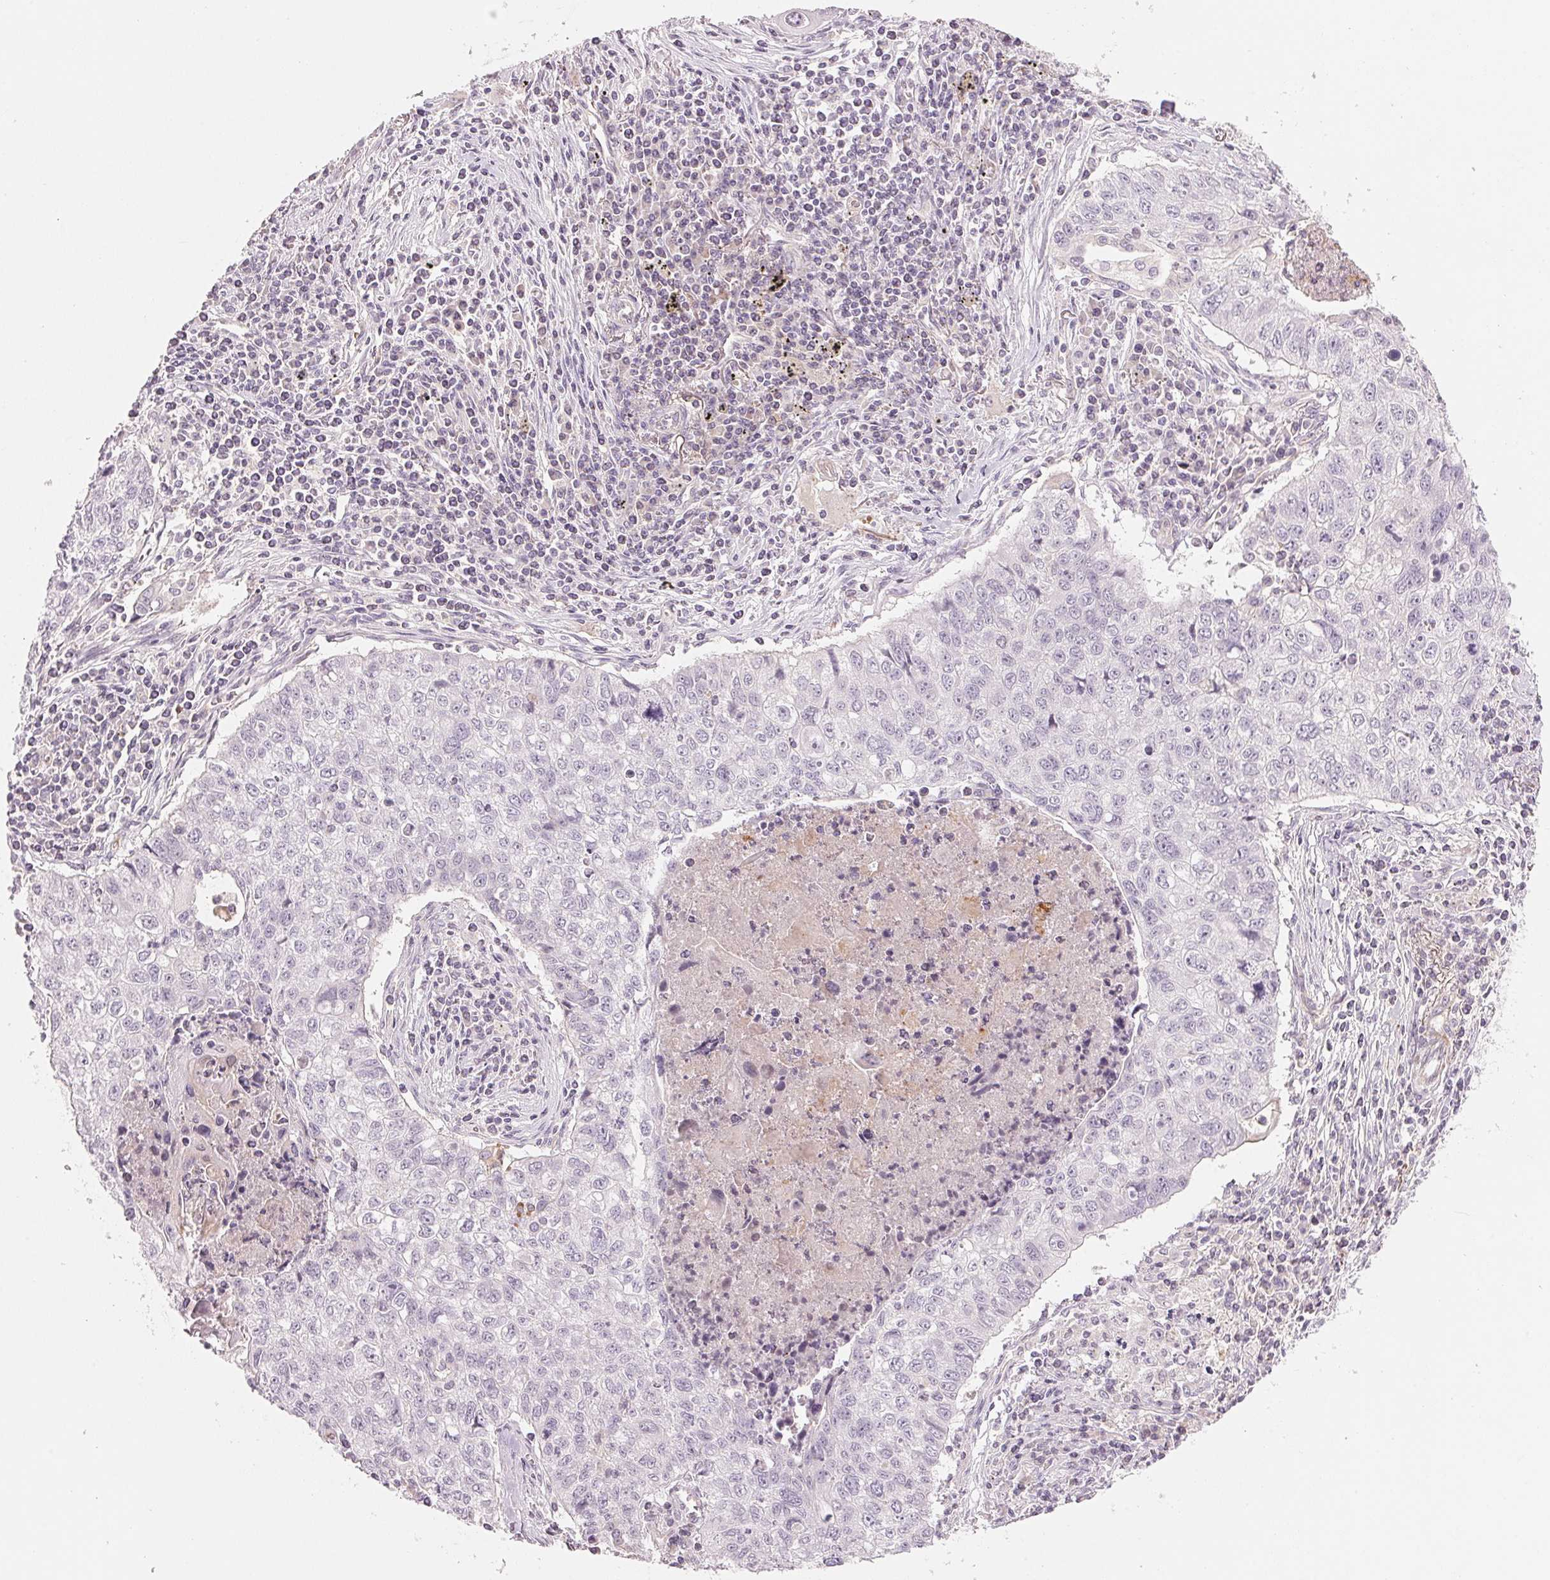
{"staining": {"intensity": "negative", "quantity": "none", "location": "none"}, "tissue": "lung cancer", "cell_type": "Tumor cells", "image_type": "cancer", "snomed": [{"axis": "morphology", "description": "Normal morphology"}, {"axis": "morphology", "description": "Aneuploidy"}, {"axis": "morphology", "description": "Squamous cell carcinoma, NOS"}, {"axis": "topography", "description": "Lymph node"}, {"axis": "topography", "description": "Lung"}], "caption": "DAB (3,3'-diaminobenzidine) immunohistochemical staining of human aneuploidy (lung) reveals no significant staining in tumor cells. The staining was performed using DAB to visualize the protein expression in brown, while the nuclei were stained in blue with hematoxylin (Magnification: 20x).", "gene": "SLC17A4", "patient": {"sex": "female", "age": 76}}